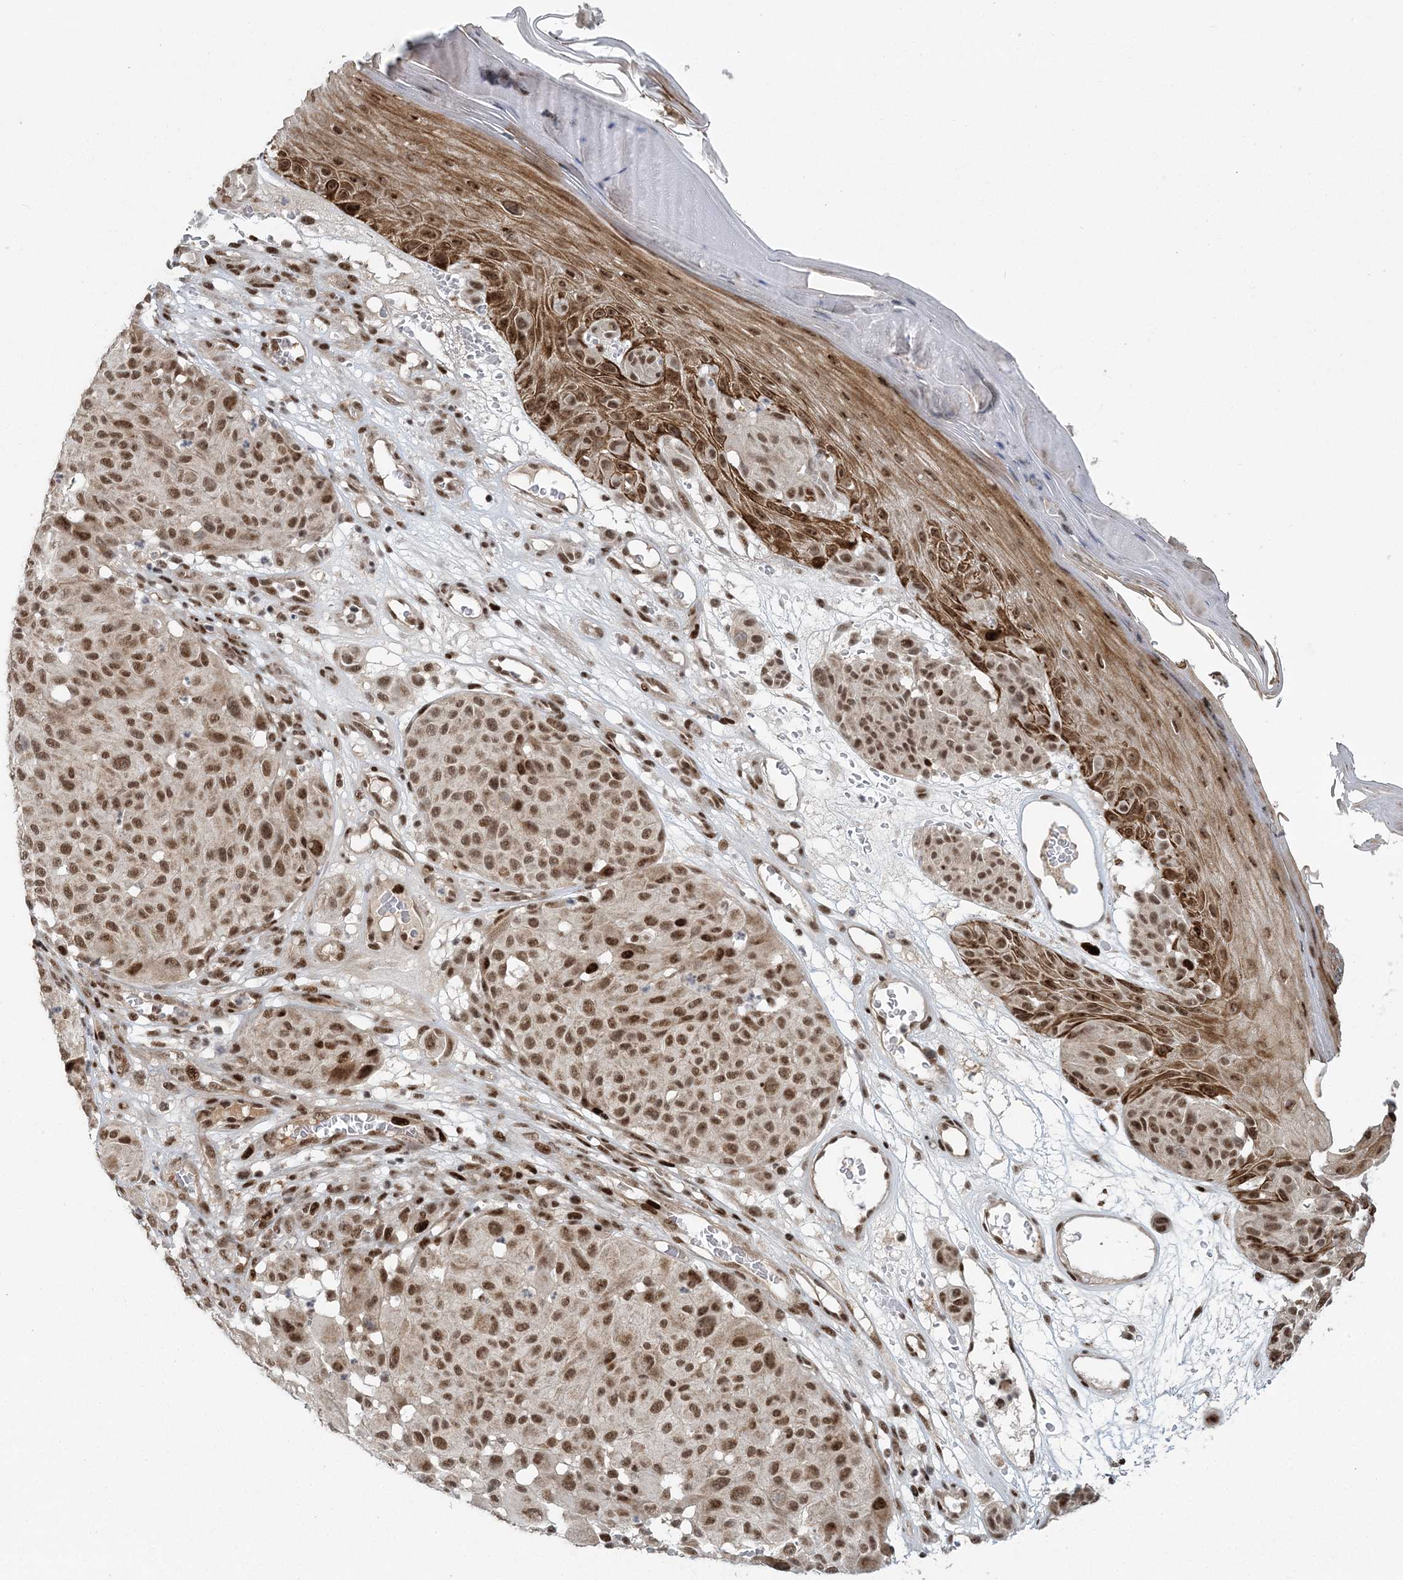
{"staining": {"intensity": "moderate", "quantity": ">75%", "location": "nuclear"}, "tissue": "melanoma", "cell_type": "Tumor cells", "image_type": "cancer", "snomed": [{"axis": "morphology", "description": "Malignant melanoma, NOS"}, {"axis": "topography", "description": "Skin"}], "caption": "An immunohistochemistry (IHC) micrograph of tumor tissue is shown. Protein staining in brown labels moderate nuclear positivity in malignant melanoma within tumor cells.", "gene": "CWC22", "patient": {"sex": "male", "age": 83}}